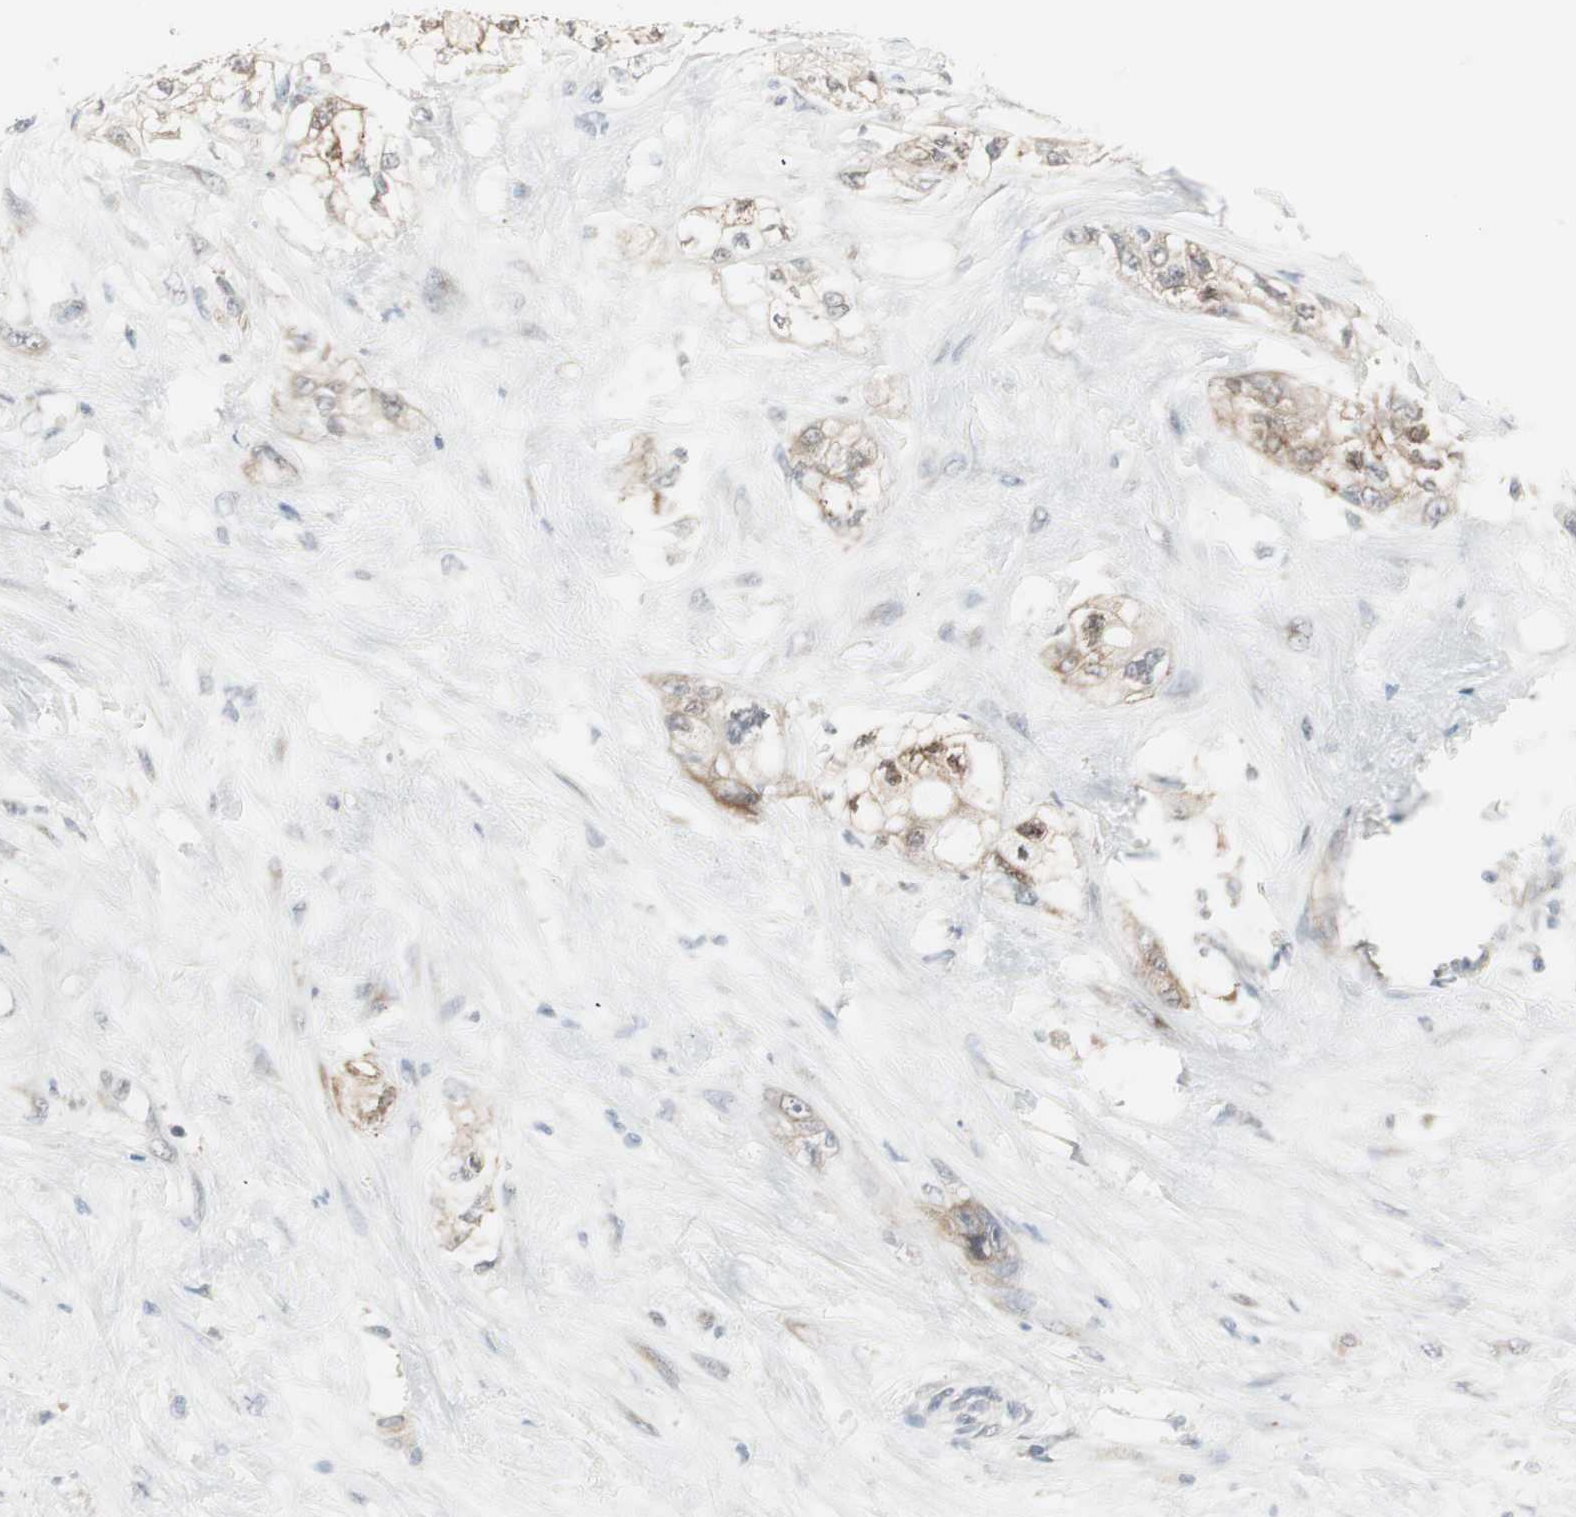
{"staining": {"intensity": "strong", "quantity": ">75%", "location": "cytoplasmic/membranous"}, "tissue": "pancreatic cancer", "cell_type": "Tumor cells", "image_type": "cancer", "snomed": [{"axis": "morphology", "description": "Adenocarcinoma, NOS"}, {"axis": "topography", "description": "Pancreas"}], "caption": "An immunohistochemistry micrograph of tumor tissue is shown. Protein staining in brown shows strong cytoplasmic/membranous positivity in adenocarcinoma (pancreatic) within tumor cells.", "gene": "ZFP36", "patient": {"sex": "male", "age": 70}}